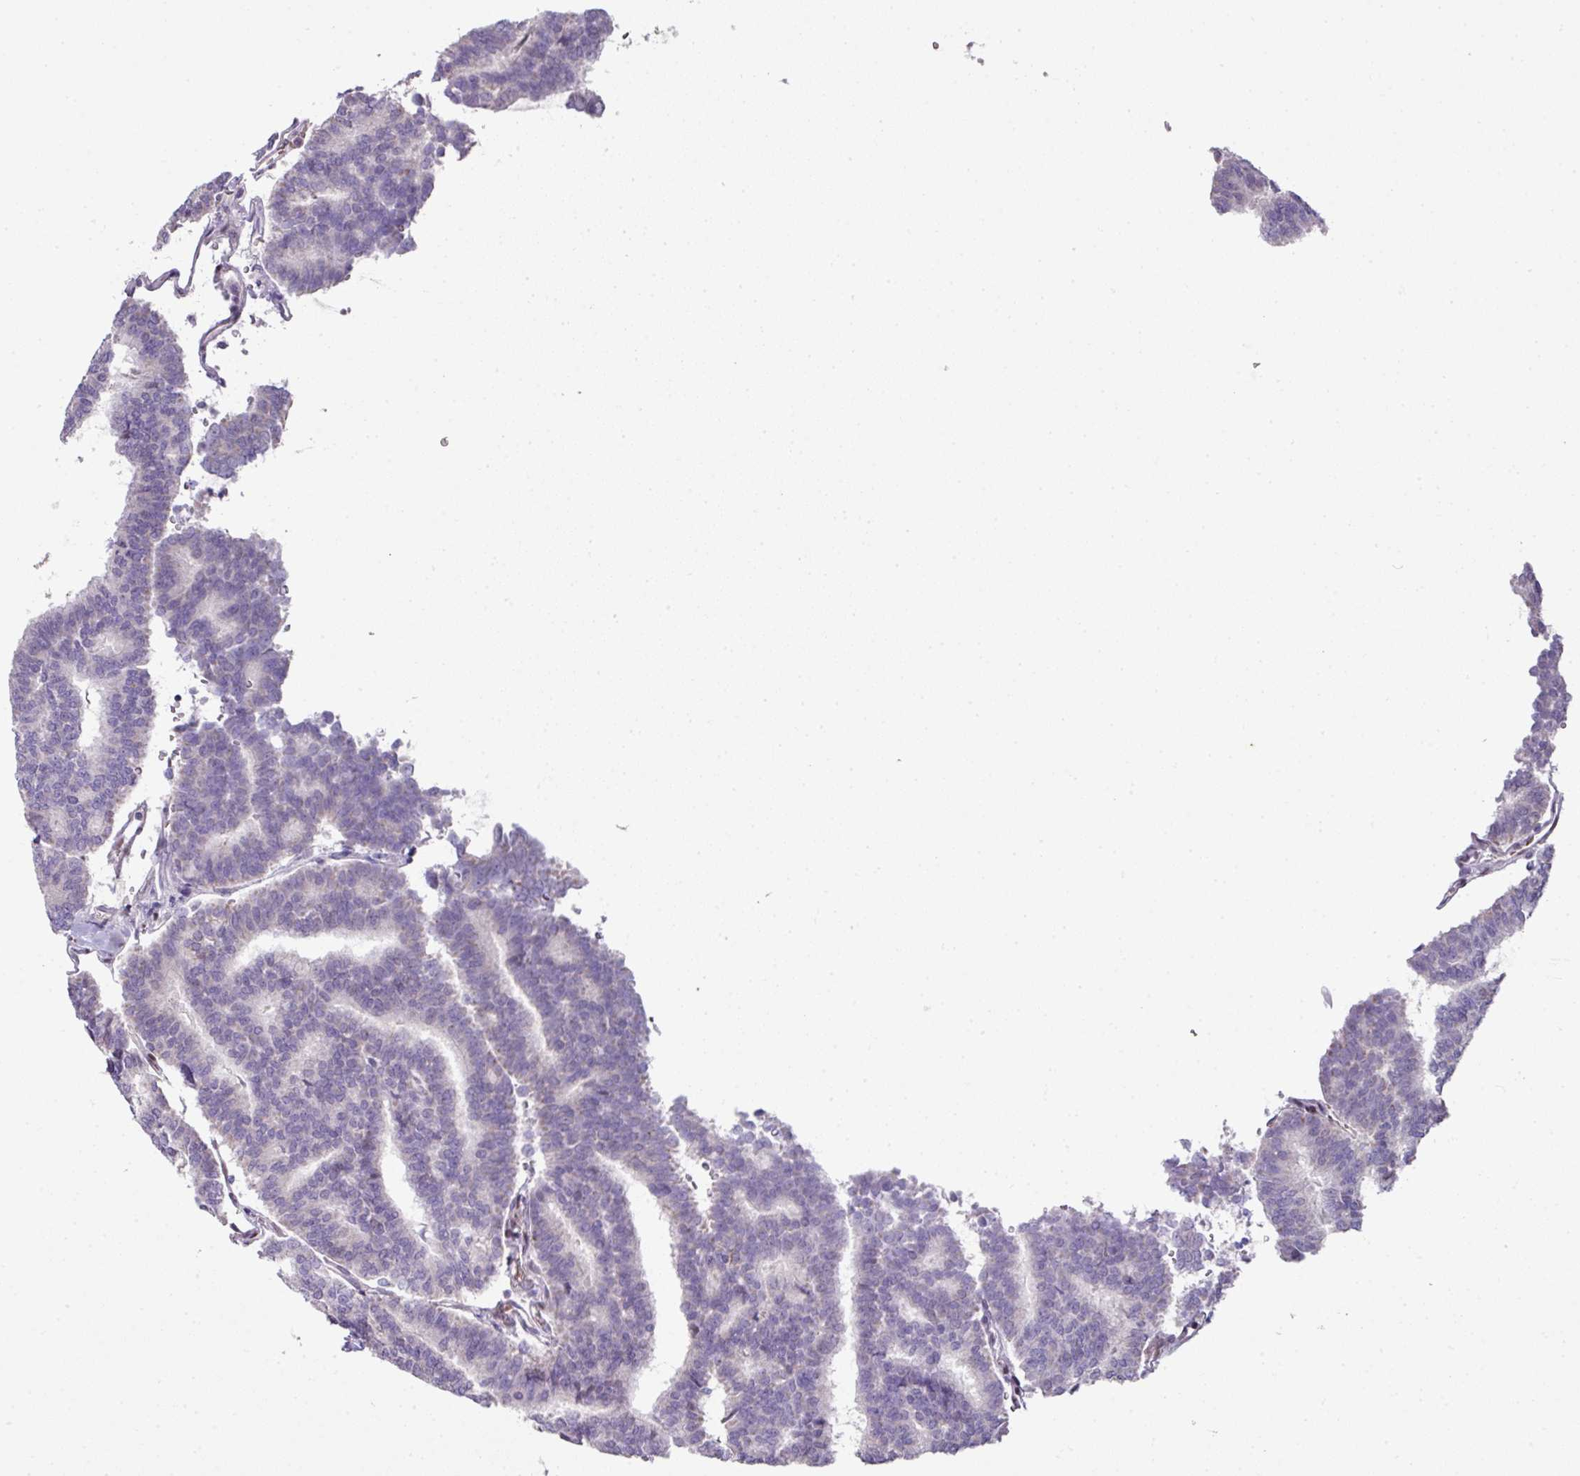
{"staining": {"intensity": "negative", "quantity": "none", "location": "none"}, "tissue": "thyroid cancer", "cell_type": "Tumor cells", "image_type": "cancer", "snomed": [{"axis": "morphology", "description": "Papillary adenocarcinoma, NOS"}, {"axis": "topography", "description": "Thyroid gland"}], "caption": "Image shows no significant protein staining in tumor cells of papillary adenocarcinoma (thyroid).", "gene": "ANKRD18A", "patient": {"sex": "female", "age": 35}}